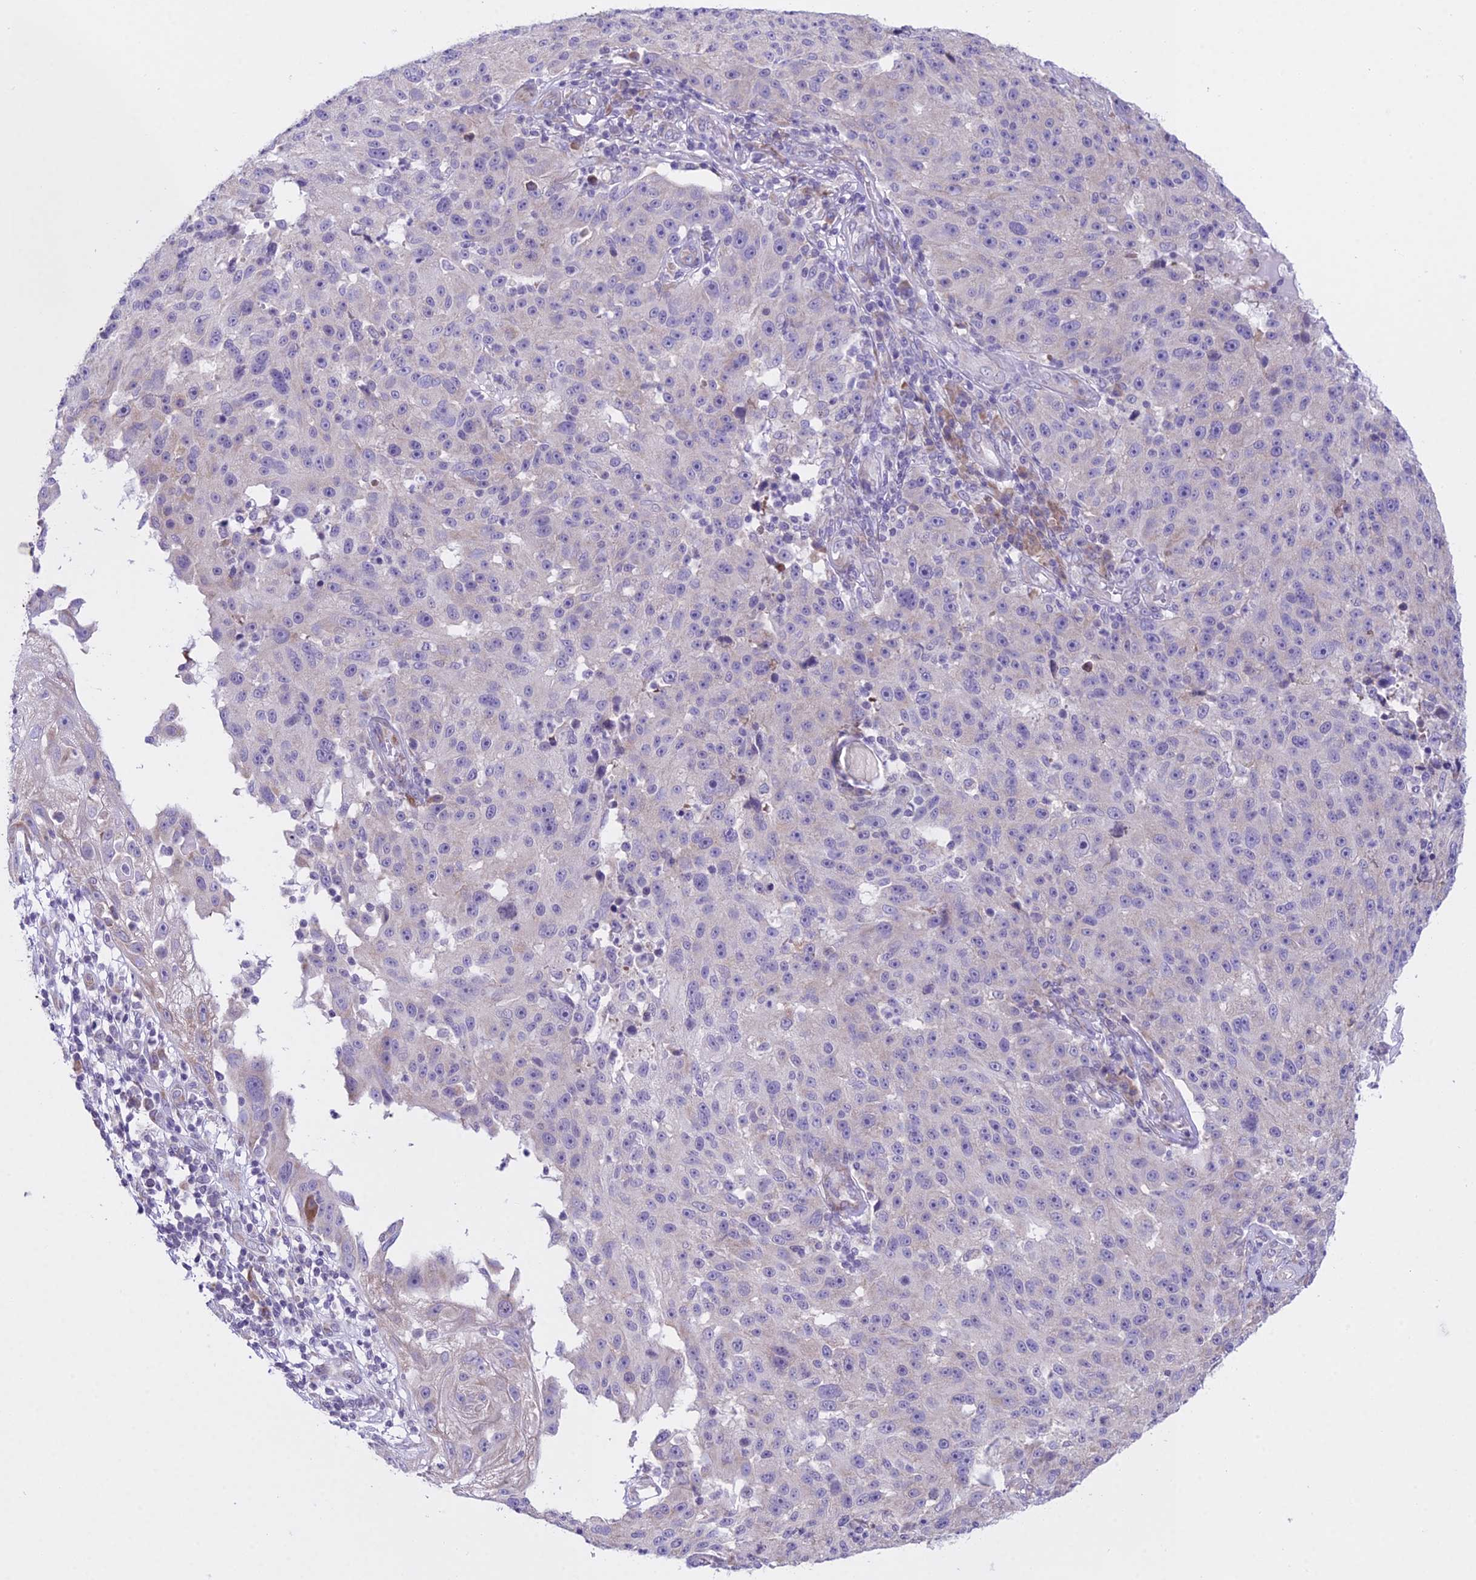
{"staining": {"intensity": "negative", "quantity": "none", "location": "none"}, "tissue": "melanoma", "cell_type": "Tumor cells", "image_type": "cancer", "snomed": [{"axis": "morphology", "description": "Malignant melanoma, NOS"}, {"axis": "topography", "description": "Skin"}], "caption": "Immunohistochemical staining of human malignant melanoma exhibits no significant positivity in tumor cells.", "gene": "RPS26", "patient": {"sex": "male", "age": 53}}